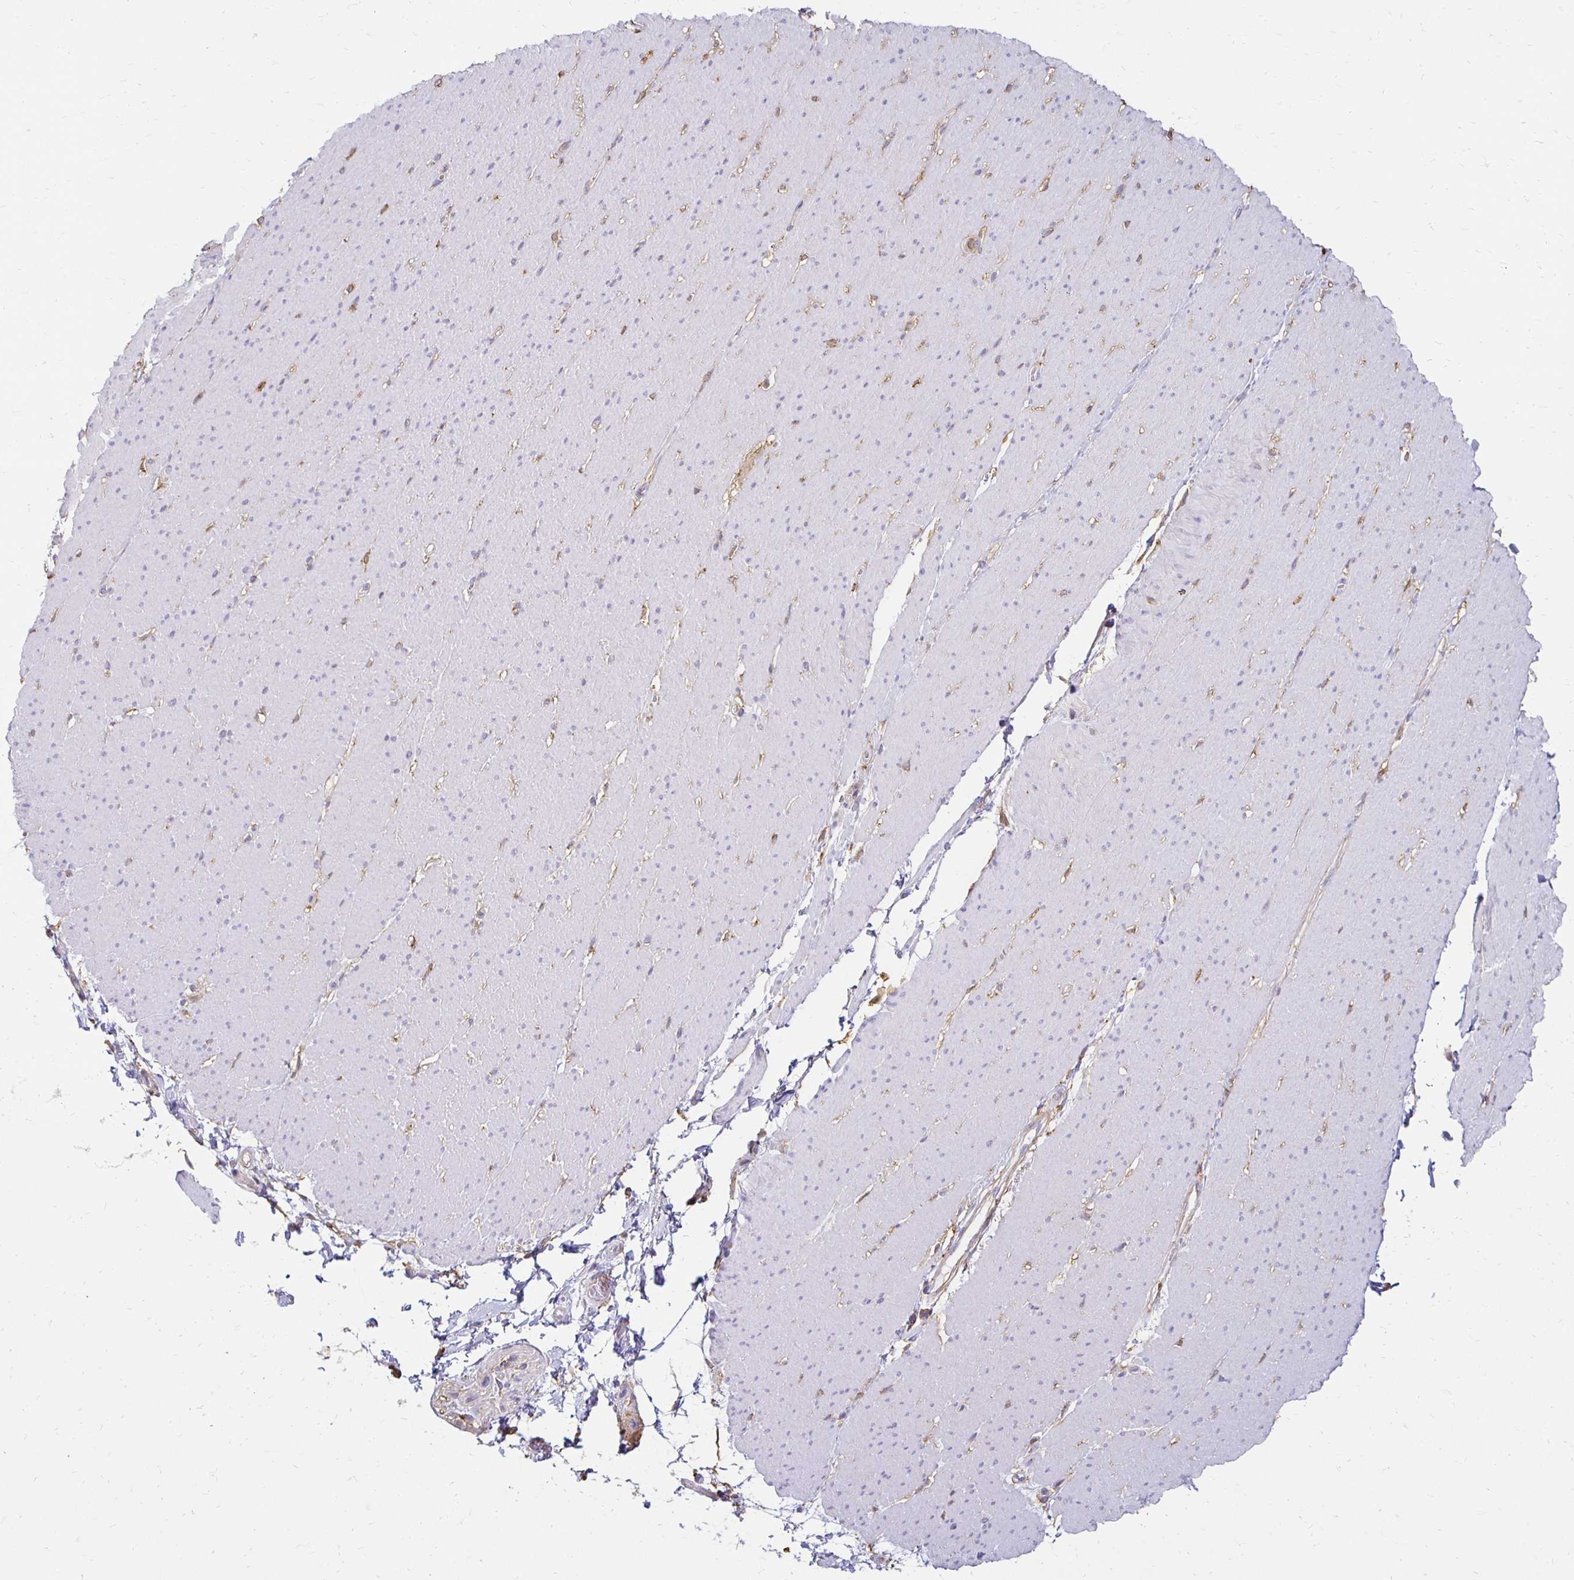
{"staining": {"intensity": "negative", "quantity": "none", "location": "none"}, "tissue": "smooth muscle", "cell_type": "Smooth muscle cells", "image_type": "normal", "snomed": [{"axis": "morphology", "description": "Normal tissue, NOS"}, {"axis": "topography", "description": "Smooth muscle"}, {"axis": "topography", "description": "Rectum"}], "caption": "Photomicrograph shows no significant protein staining in smooth muscle cells of benign smooth muscle.", "gene": "TAS1R3", "patient": {"sex": "male", "age": 53}}